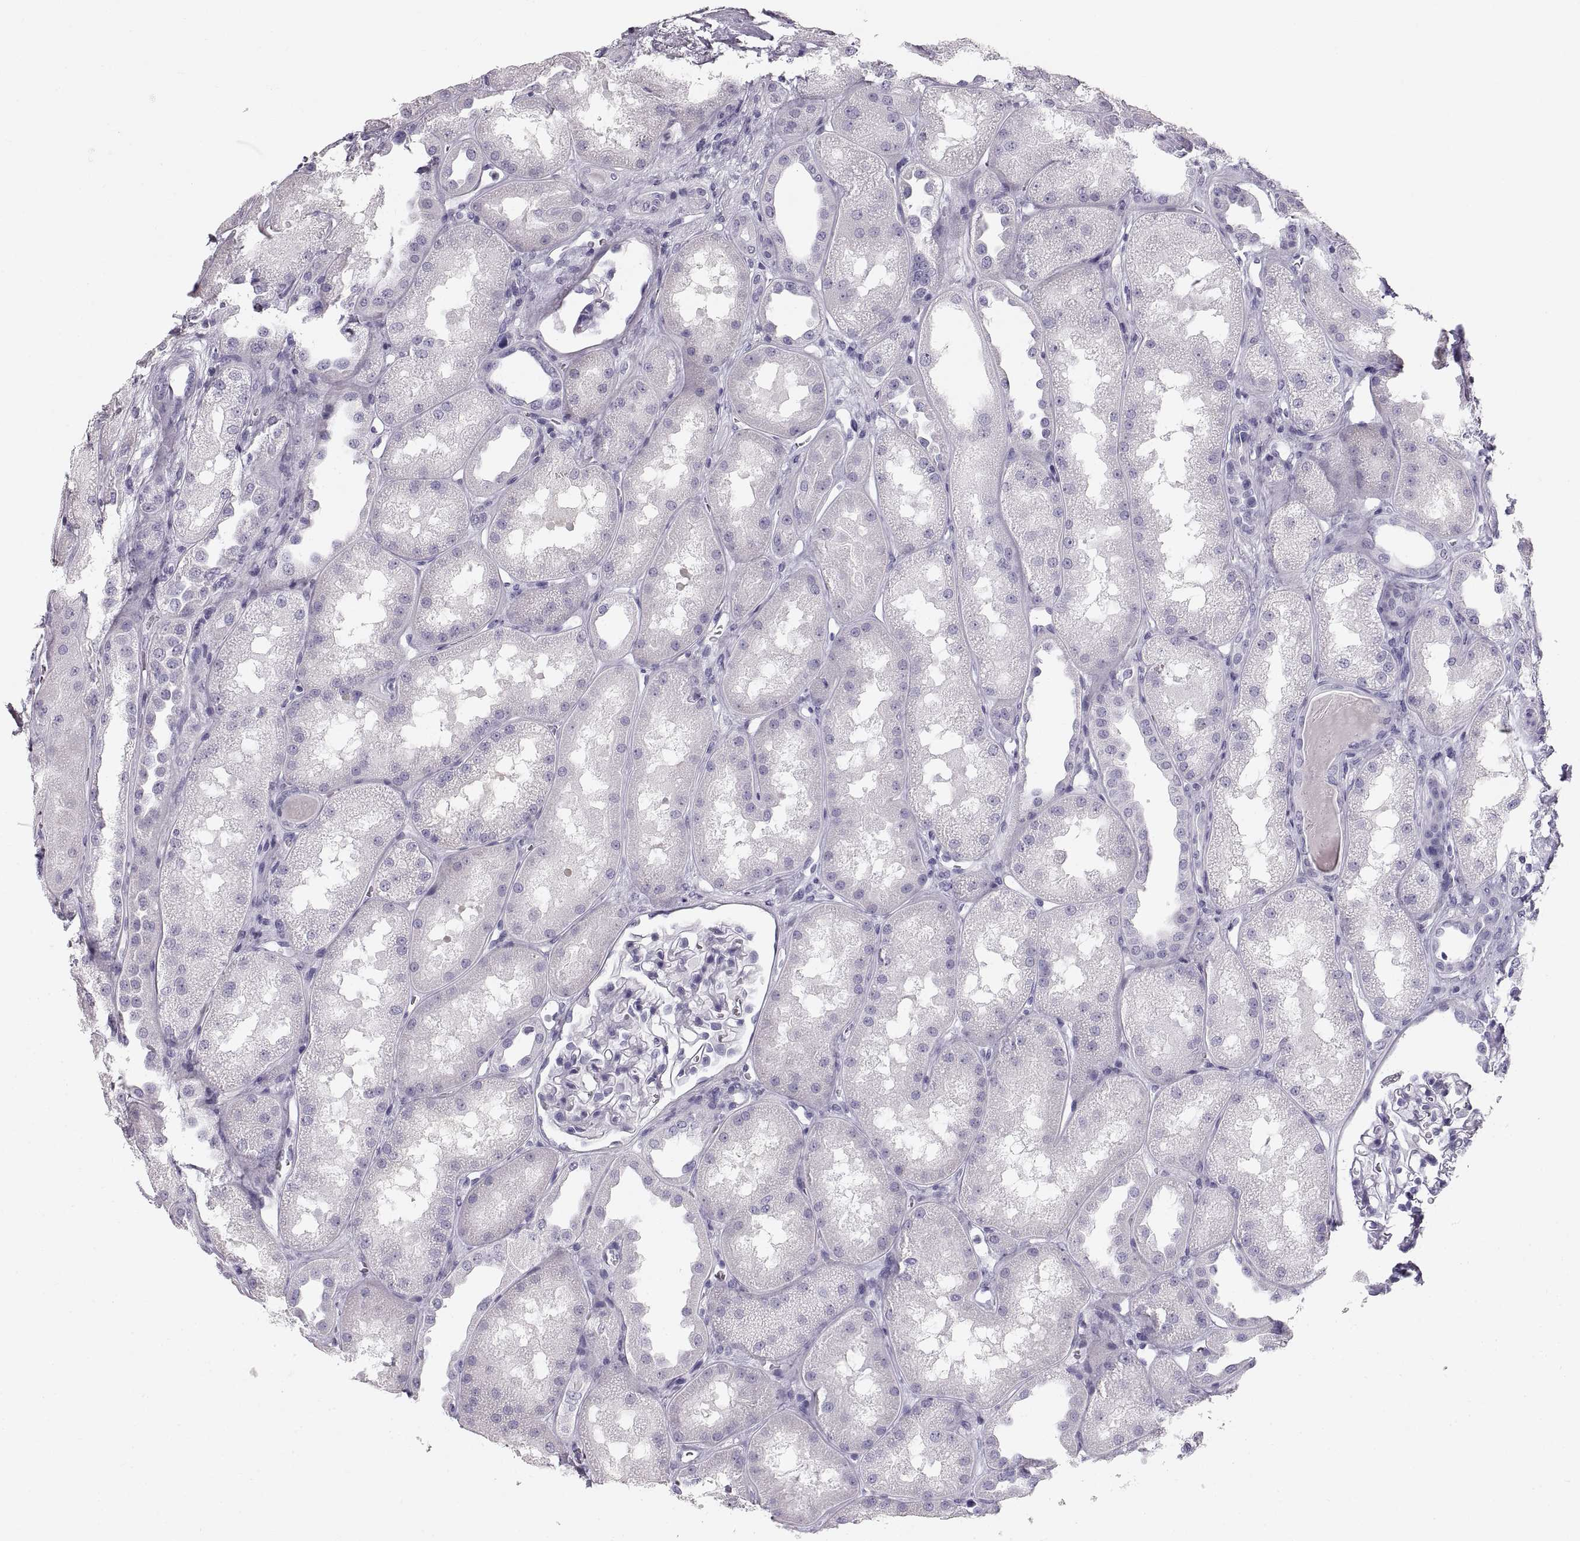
{"staining": {"intensity": "negative", "quantity": "none", "location": "none"}, "tissue": "kidney", "cell_type": "Cells in glomeruli", "image_type": "normal", "snomed": [{"axis": "morphology", "description": "Normal tissue, NOS"}, {"axis": "topography", "description": "Kidney"}], "caption": "Immunohistochemistry (IHC) micrograph of benign kidney stained for a protein (brown), which shows no positivity in cells in glomeruli.", "gene": "CRYAA", "patient": {"sex": "male", "age": 61}}